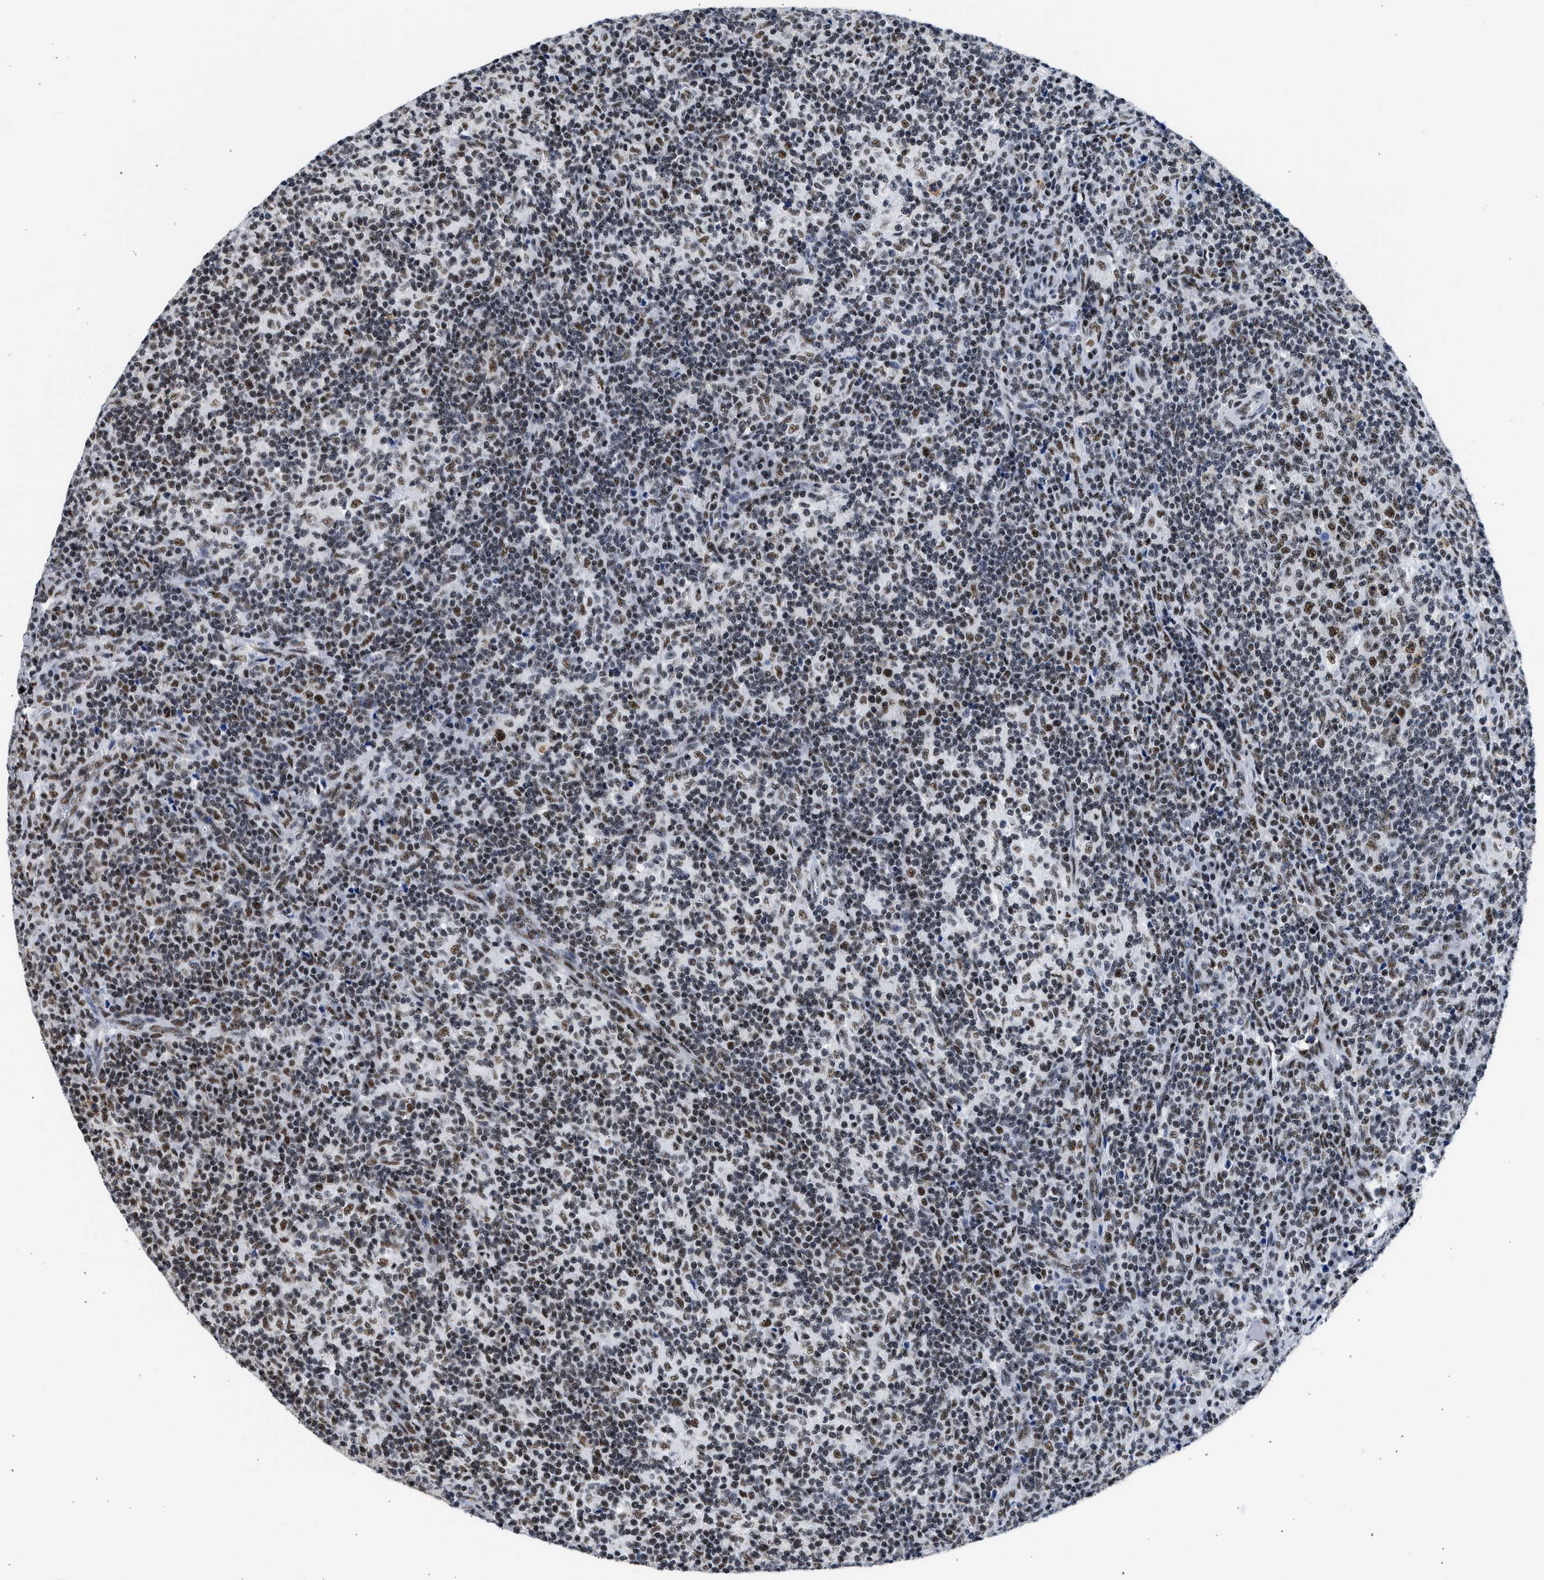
{"staining": {"intensity": "moderate", "quantity": ">75%", "location": "nuclear"}, "tissue": "lymph node", "cell_type": "Germinal center cells", "image_type": "normal", "snomed": [{"axis": "morphology", "description": "Normal tissue, NOS"}, {"axis": "morphology", "description": "Inflammation, NOS"}, {"axis": "topography", "description": "Lymph node"}], "caption": "Normal lymph node reveals moderate nuclear staining in approximately >75% of germinal center cells, visualized by immunohistochemistry. (IHC, brightfield microscopy, high magnification).", "gene": "RBM8A", "patient": {"sex": "male", "age": 55}}